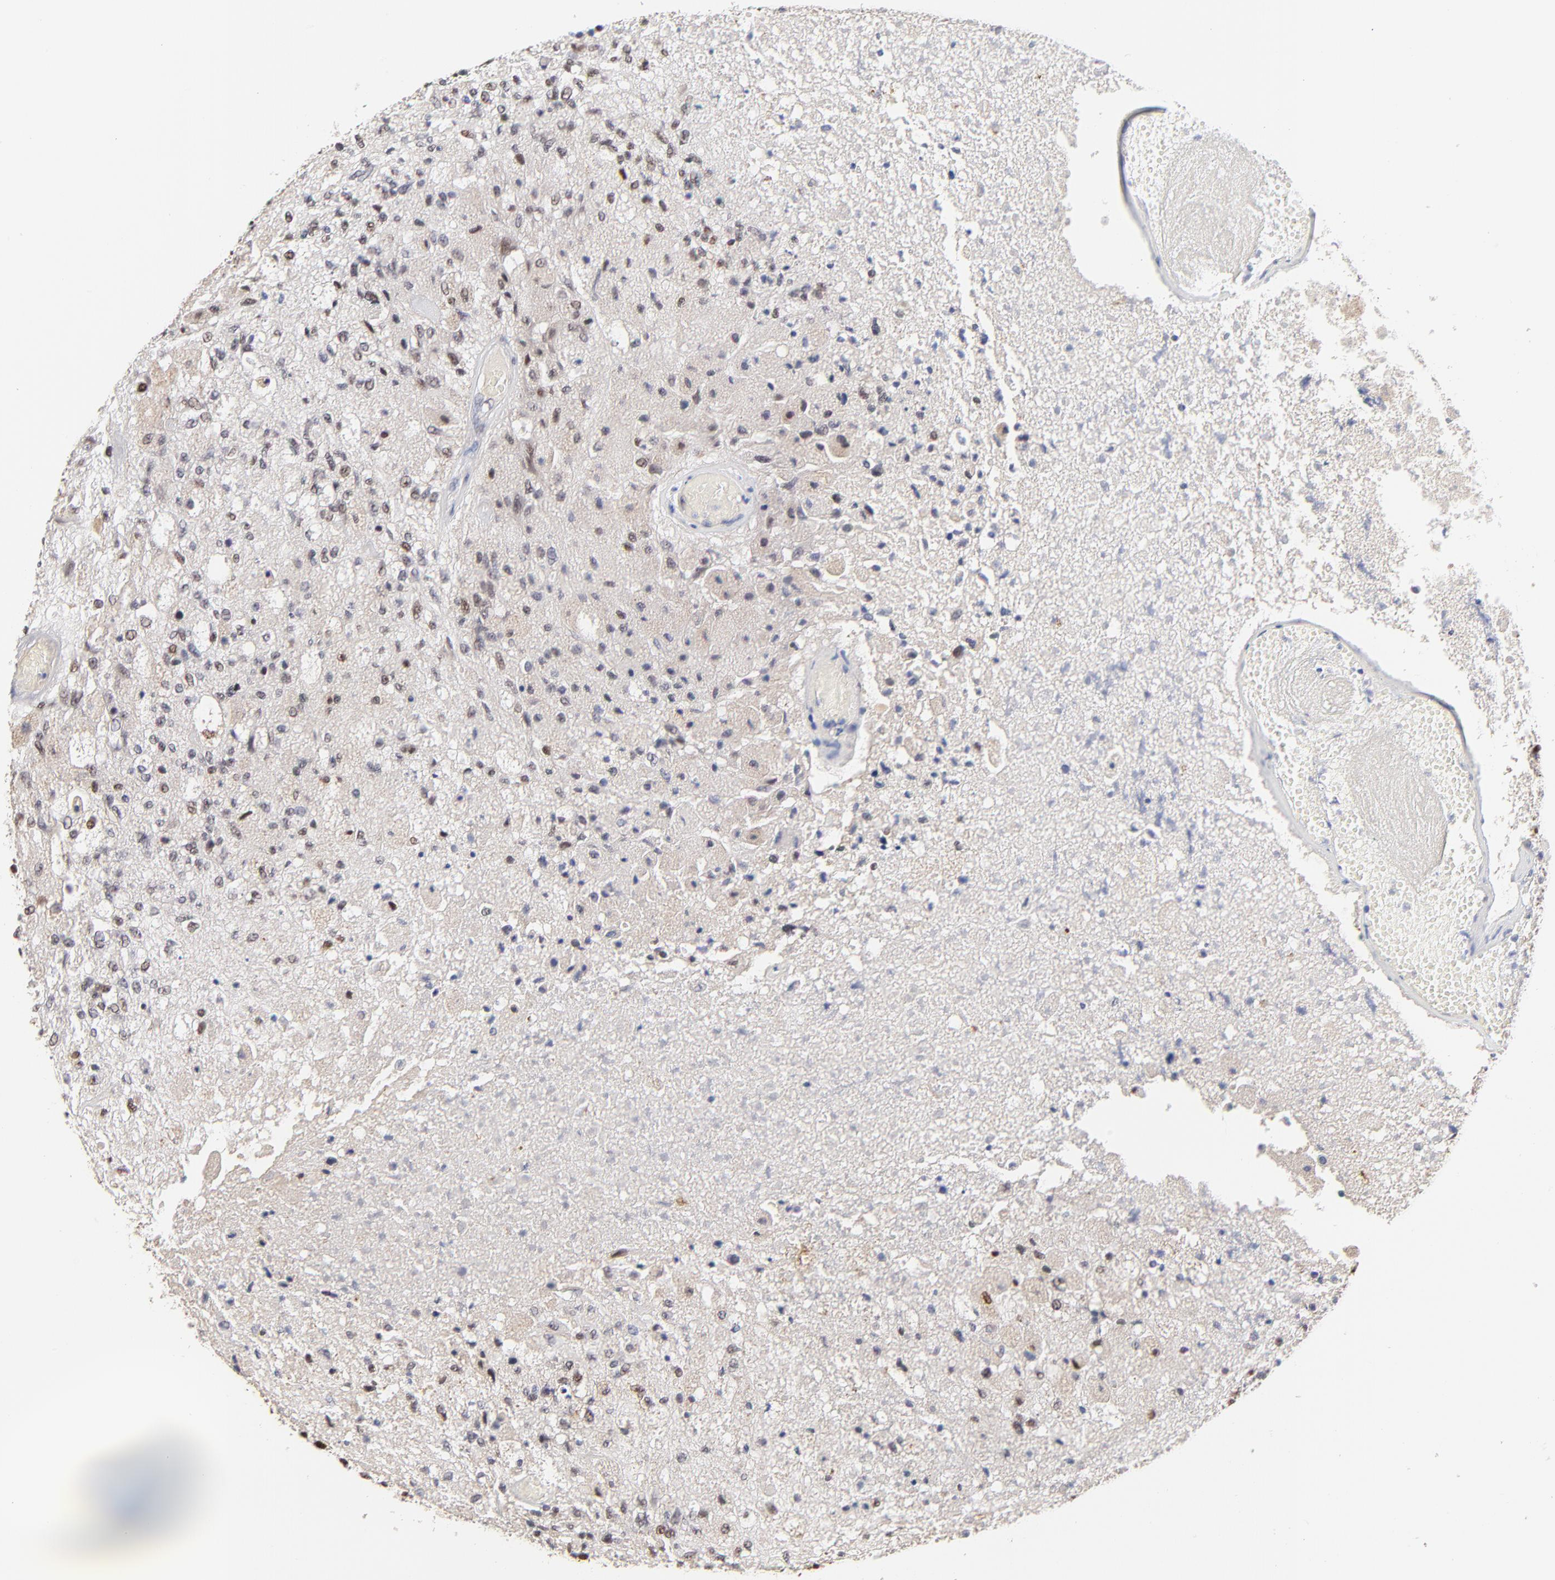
{"staining": {"intensity": "weak", "quantity": "25%-75%", "location": "nuclear"}, "tissue": "glioma", "cell_type": "Tumor cells", "image_type": "cancer", "snomed": [{"axis": "morphology", "description": "Normal tissue, NOS"}, {"axis": "morphology", "description": "Glioma, malignant, High grade"}, {"axis": "topography", "description": "Cerebral cortex"}], "caption": "Immunohistochemical staining of human glioma shows low levels of weak nuclear positivity in approximately 25%-75% of tumor cells.", "gene": "OGFOD1", "patient": {"sex": "male", "age": 77}}